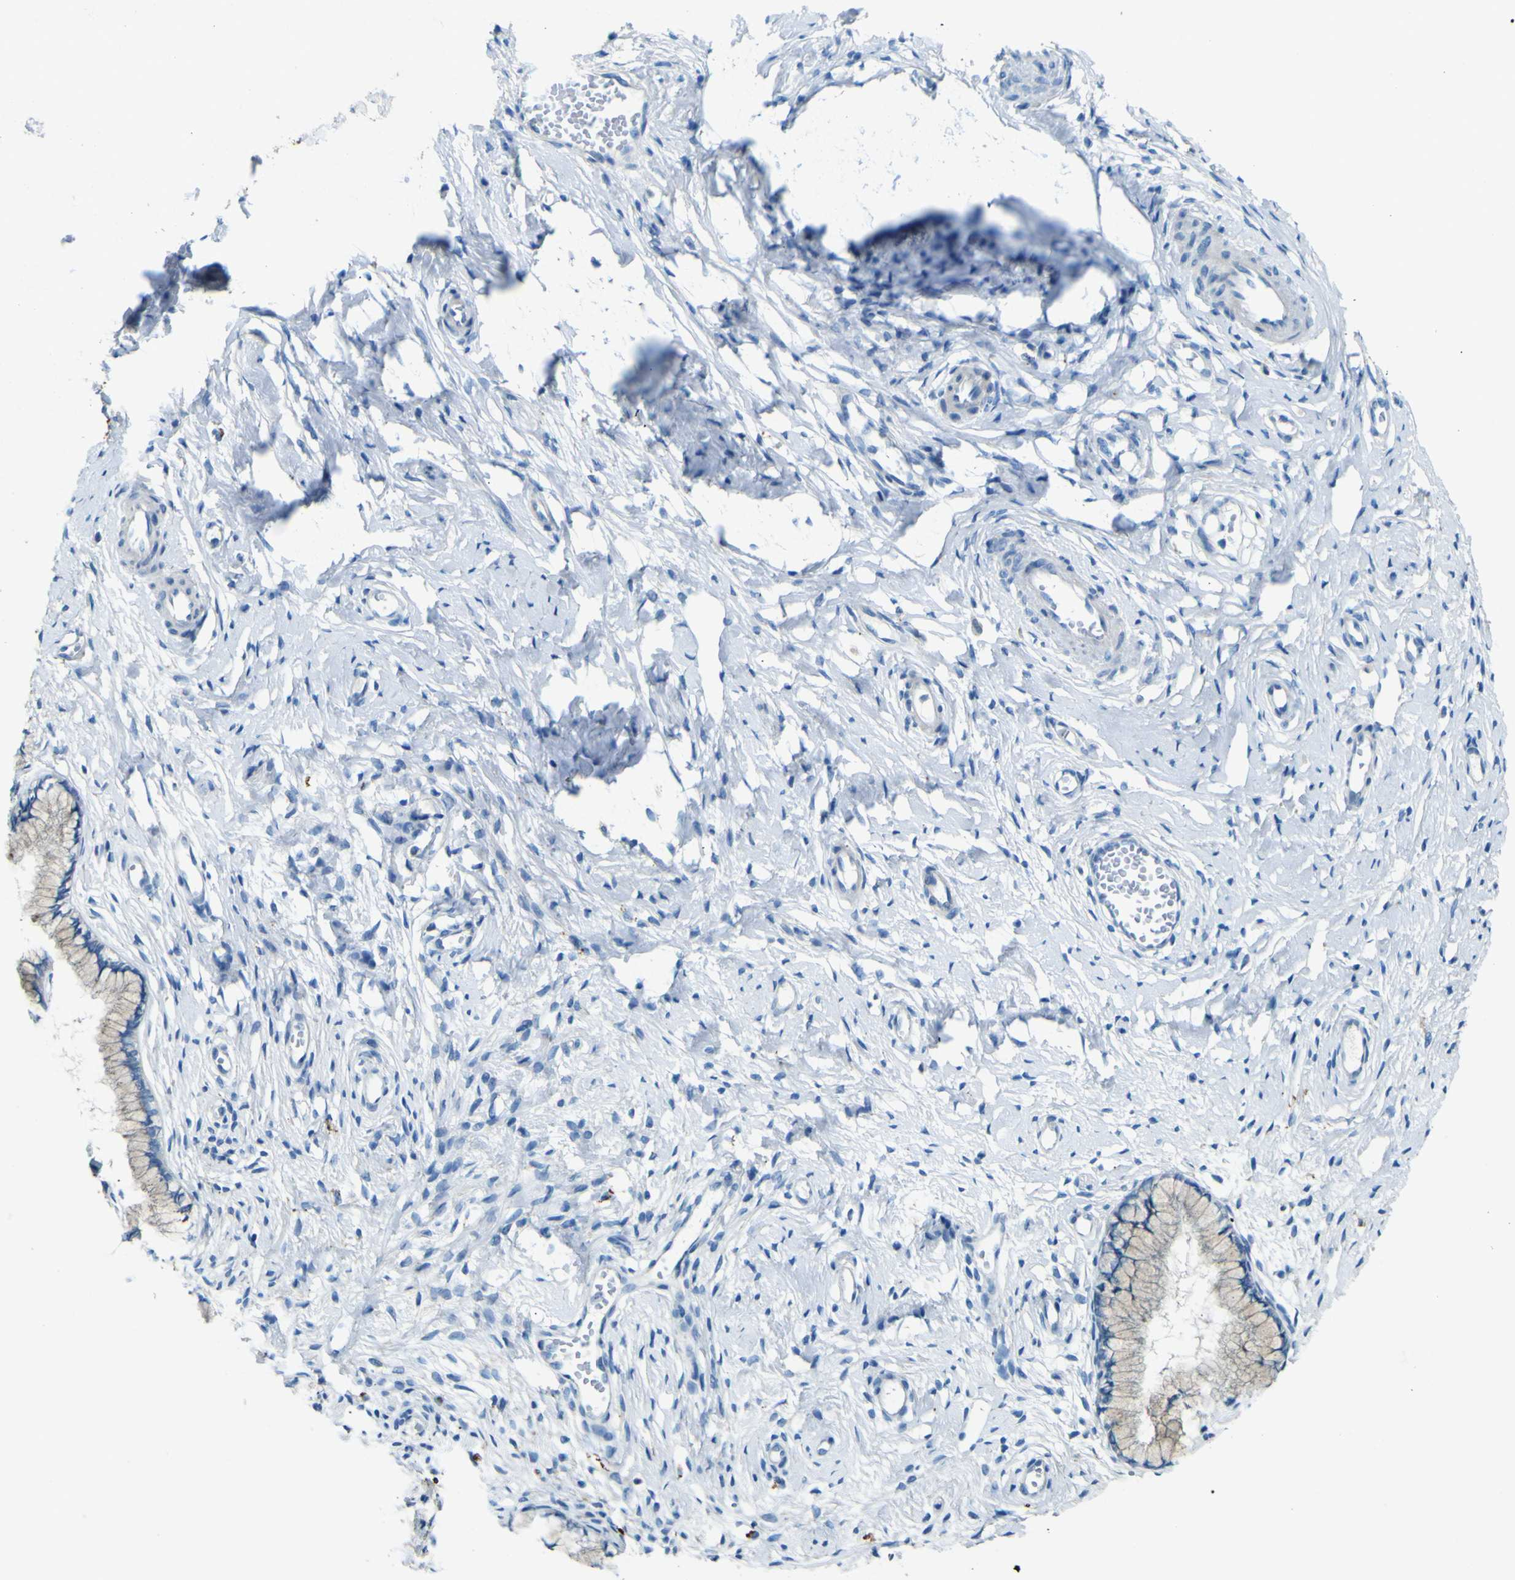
{"staining": {"intensity": "negative", "quantity": "none", "location": "none"}, "tissue": "cervix", "cell_type": "Glandular cells", "image_type": "normal", "snomed": [{"axis": "morphology", "description": "Normal tissue, NOS"}, {"axis": "topography", "description": "Cervix"}], "caption": "Immunohistochemical staining of benign human cervix shows no significant staining in glandular cells. (DAB IHC with hematoxylin counter stain).", "gene": "PDE9A", "patient": {"sex": "female", "age": 65}}